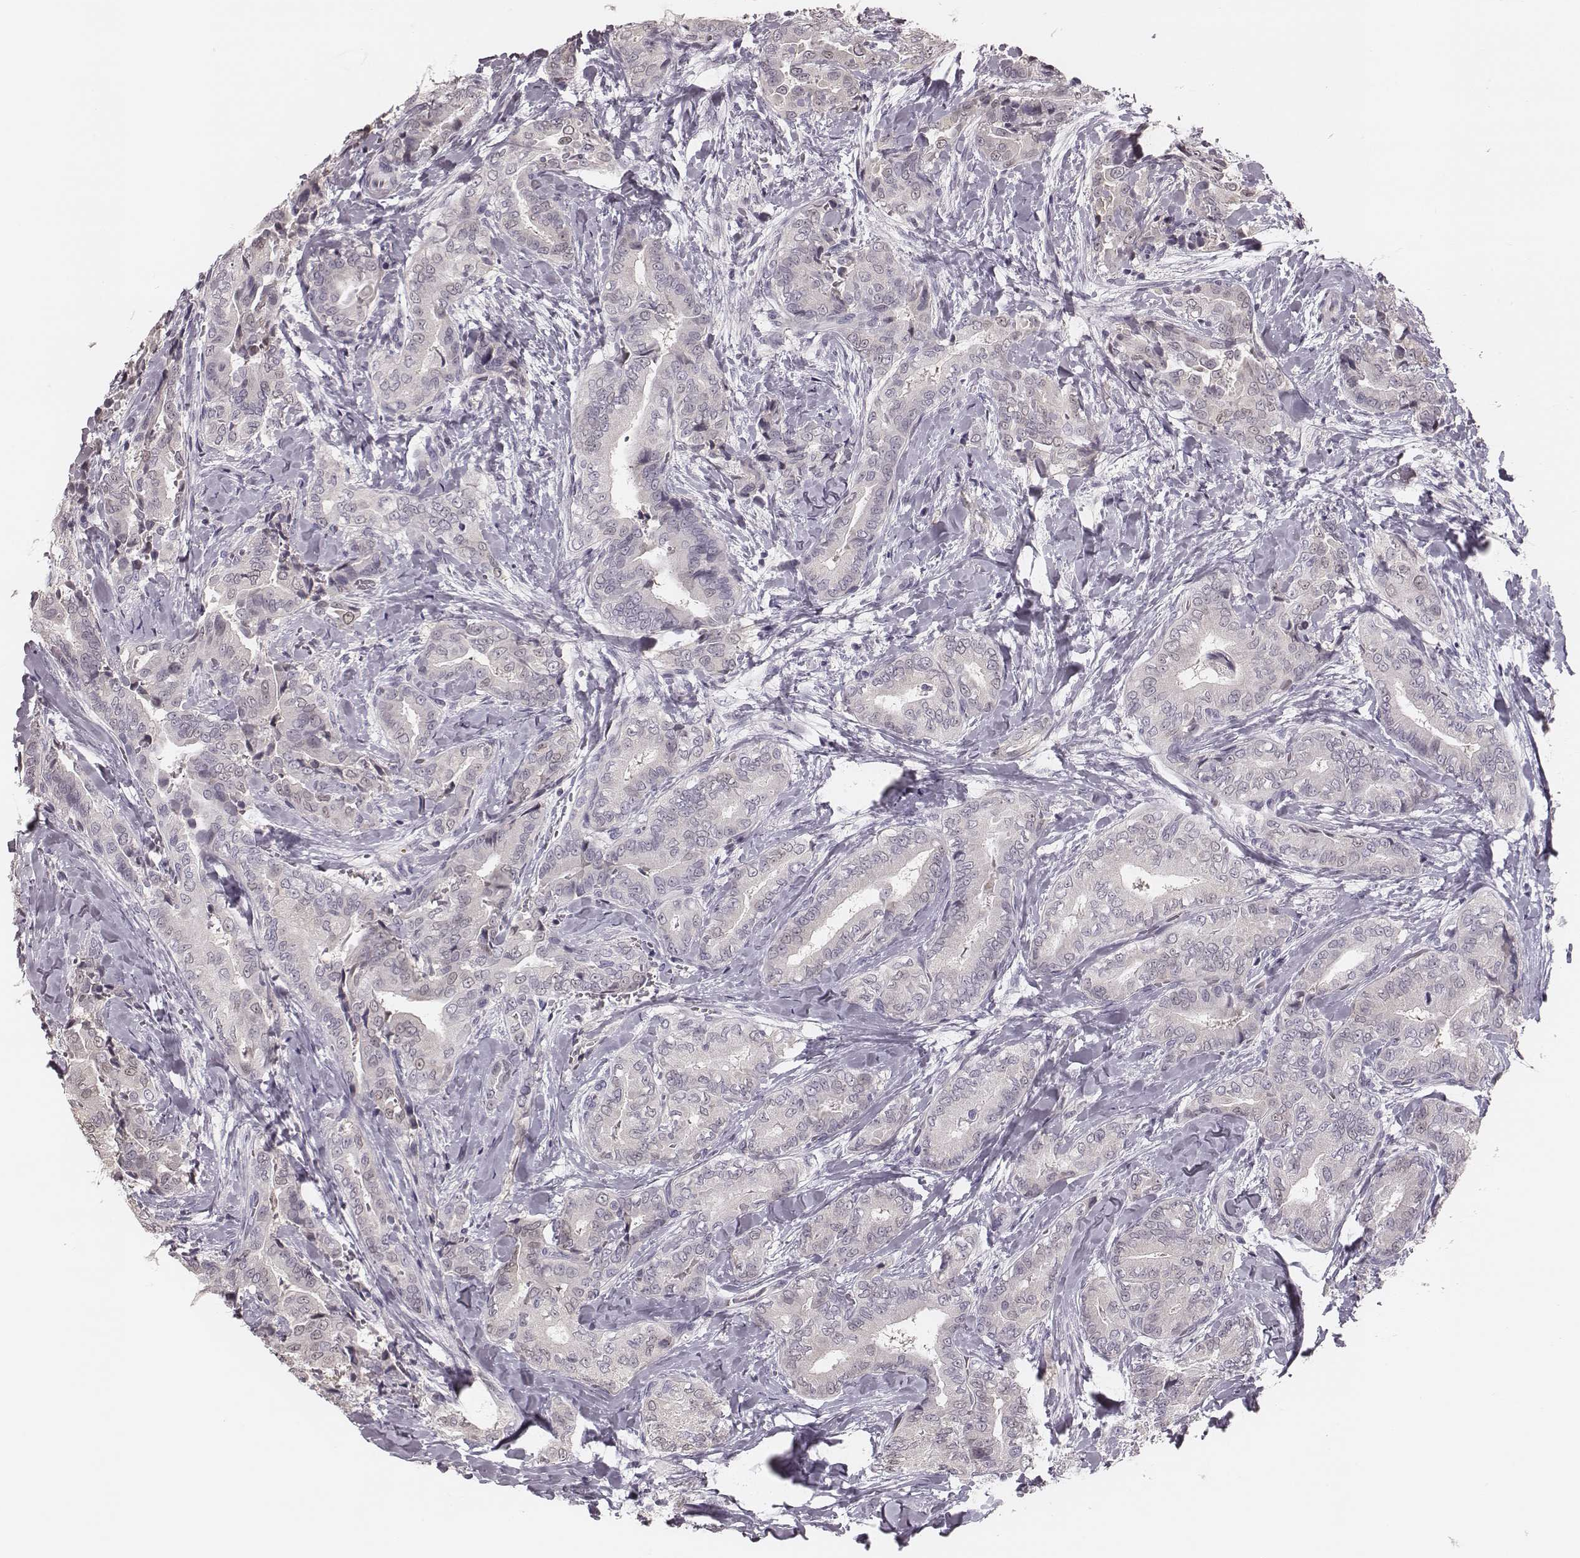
{"staining": {"intensity": "negative", "quantity": "none", "location": "none"}, "tissue": "thyroid cancer", "cell_type": "Tumor cells", "image_type": "cancer", "snomed": [{"axis": "morphology", "description": "Papillary adenocarcinoma, NOS"}, {"axis": "topography", "description": "Thyroid gland"}], "caption": "A photomicrograph of human thyroid cancer is negative for staining in tumor cells.", "gene": "S100Z", "patient": {"sex": "male", "age": 61}}